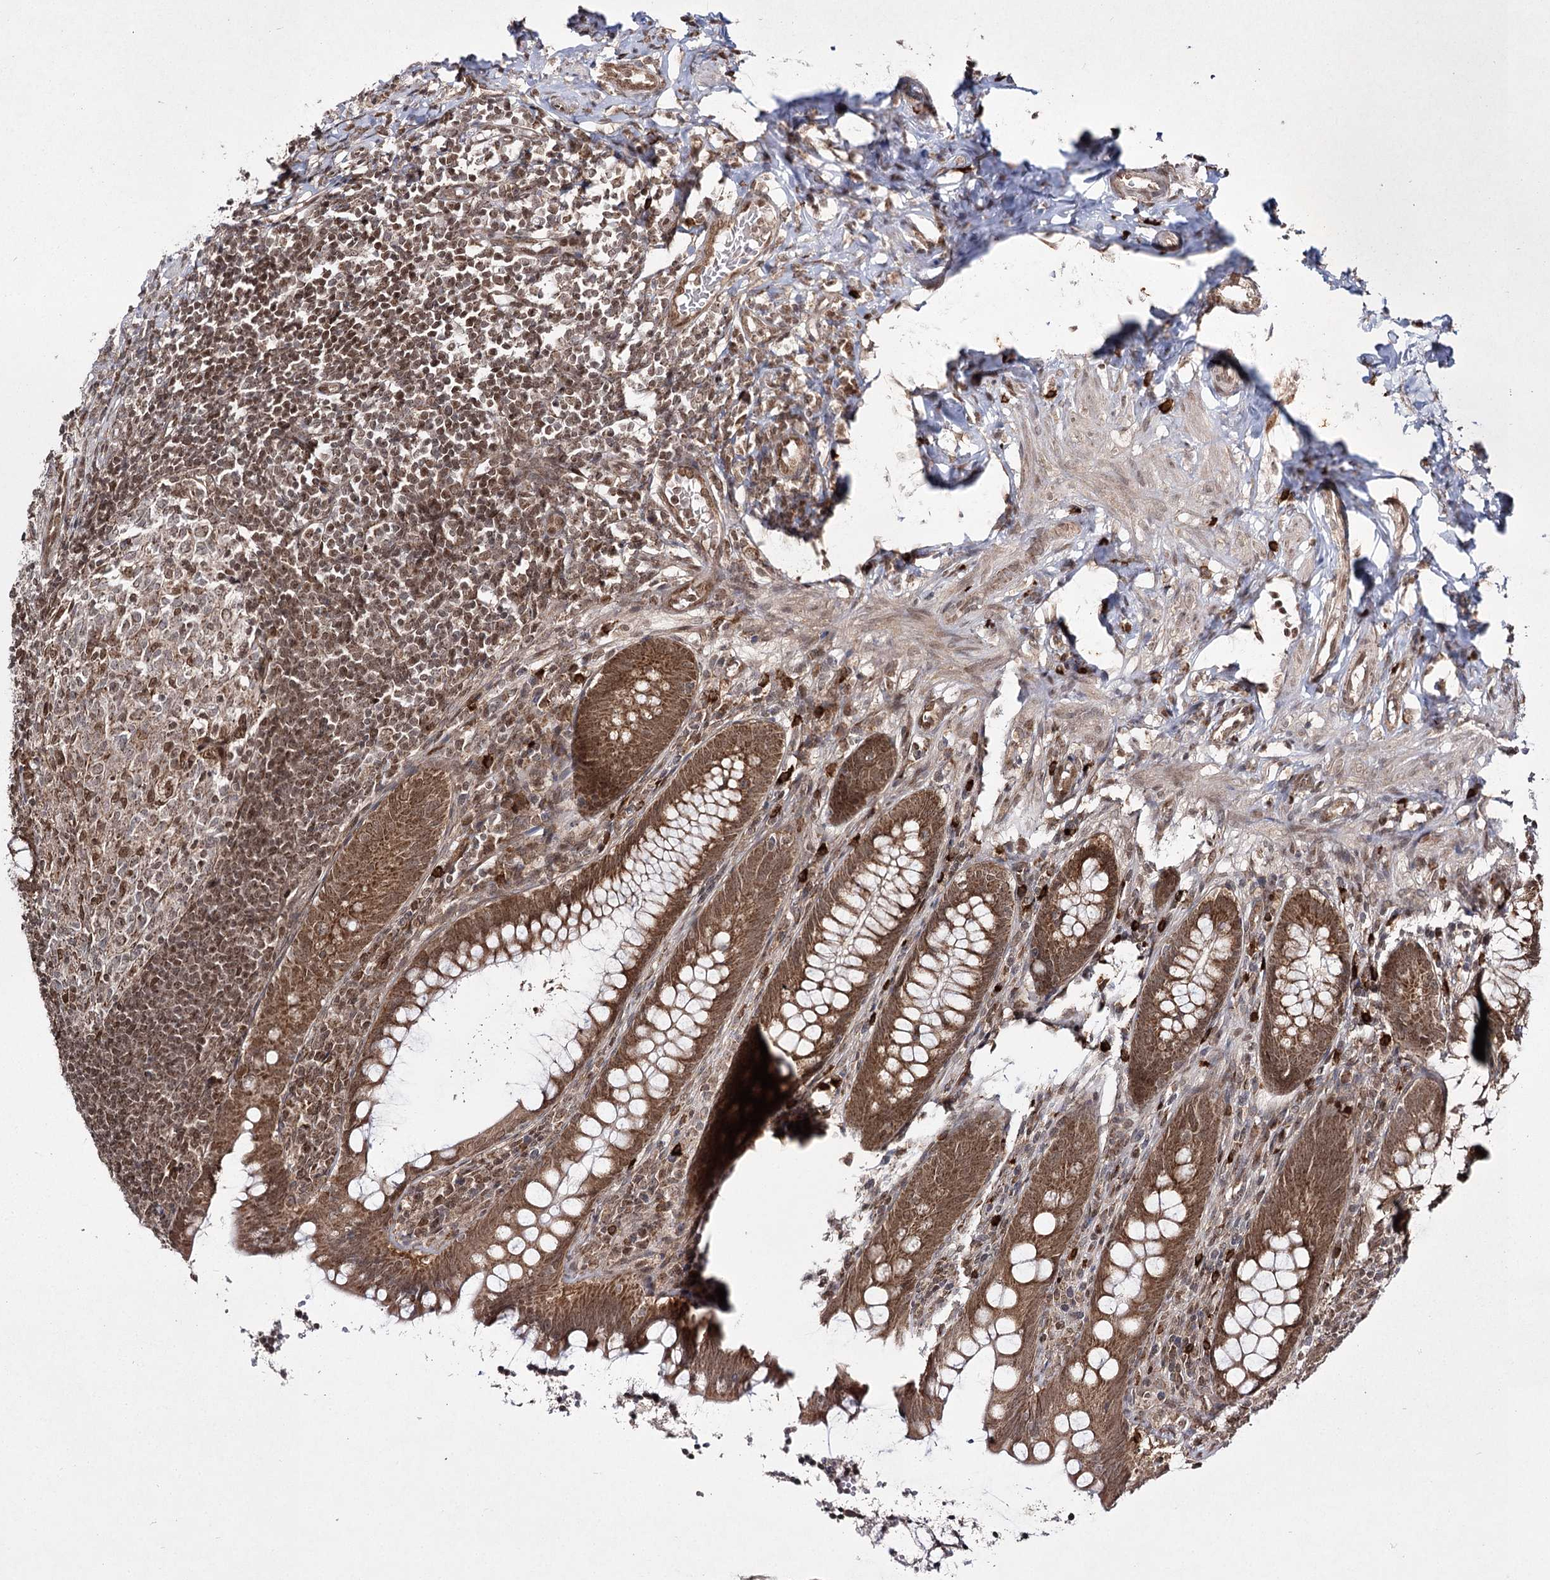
{"staining": {"intensity": "moderate", "quantity": ">75%", "location": "cytoplasmic/membranous,nuclear"}, "tissue": "appendix", "cell_type": "Glandular cells", "image_type": "normal", "snomed": [{"axis": "morphology", "description": "Normal tissue, NOS"}, {"axis": "topography", "description": "Appendix"}], "caption": "DAB (3,3'-diaminobenzidine) immunohistochemical staining of unremarkable human appendix exhibits moderate cytoplasmic/membranous,nuclear protein expression in about >75% of glandular cells.", "gene": "TRNT1", "patient": {"sex": "female", "age": 33}}